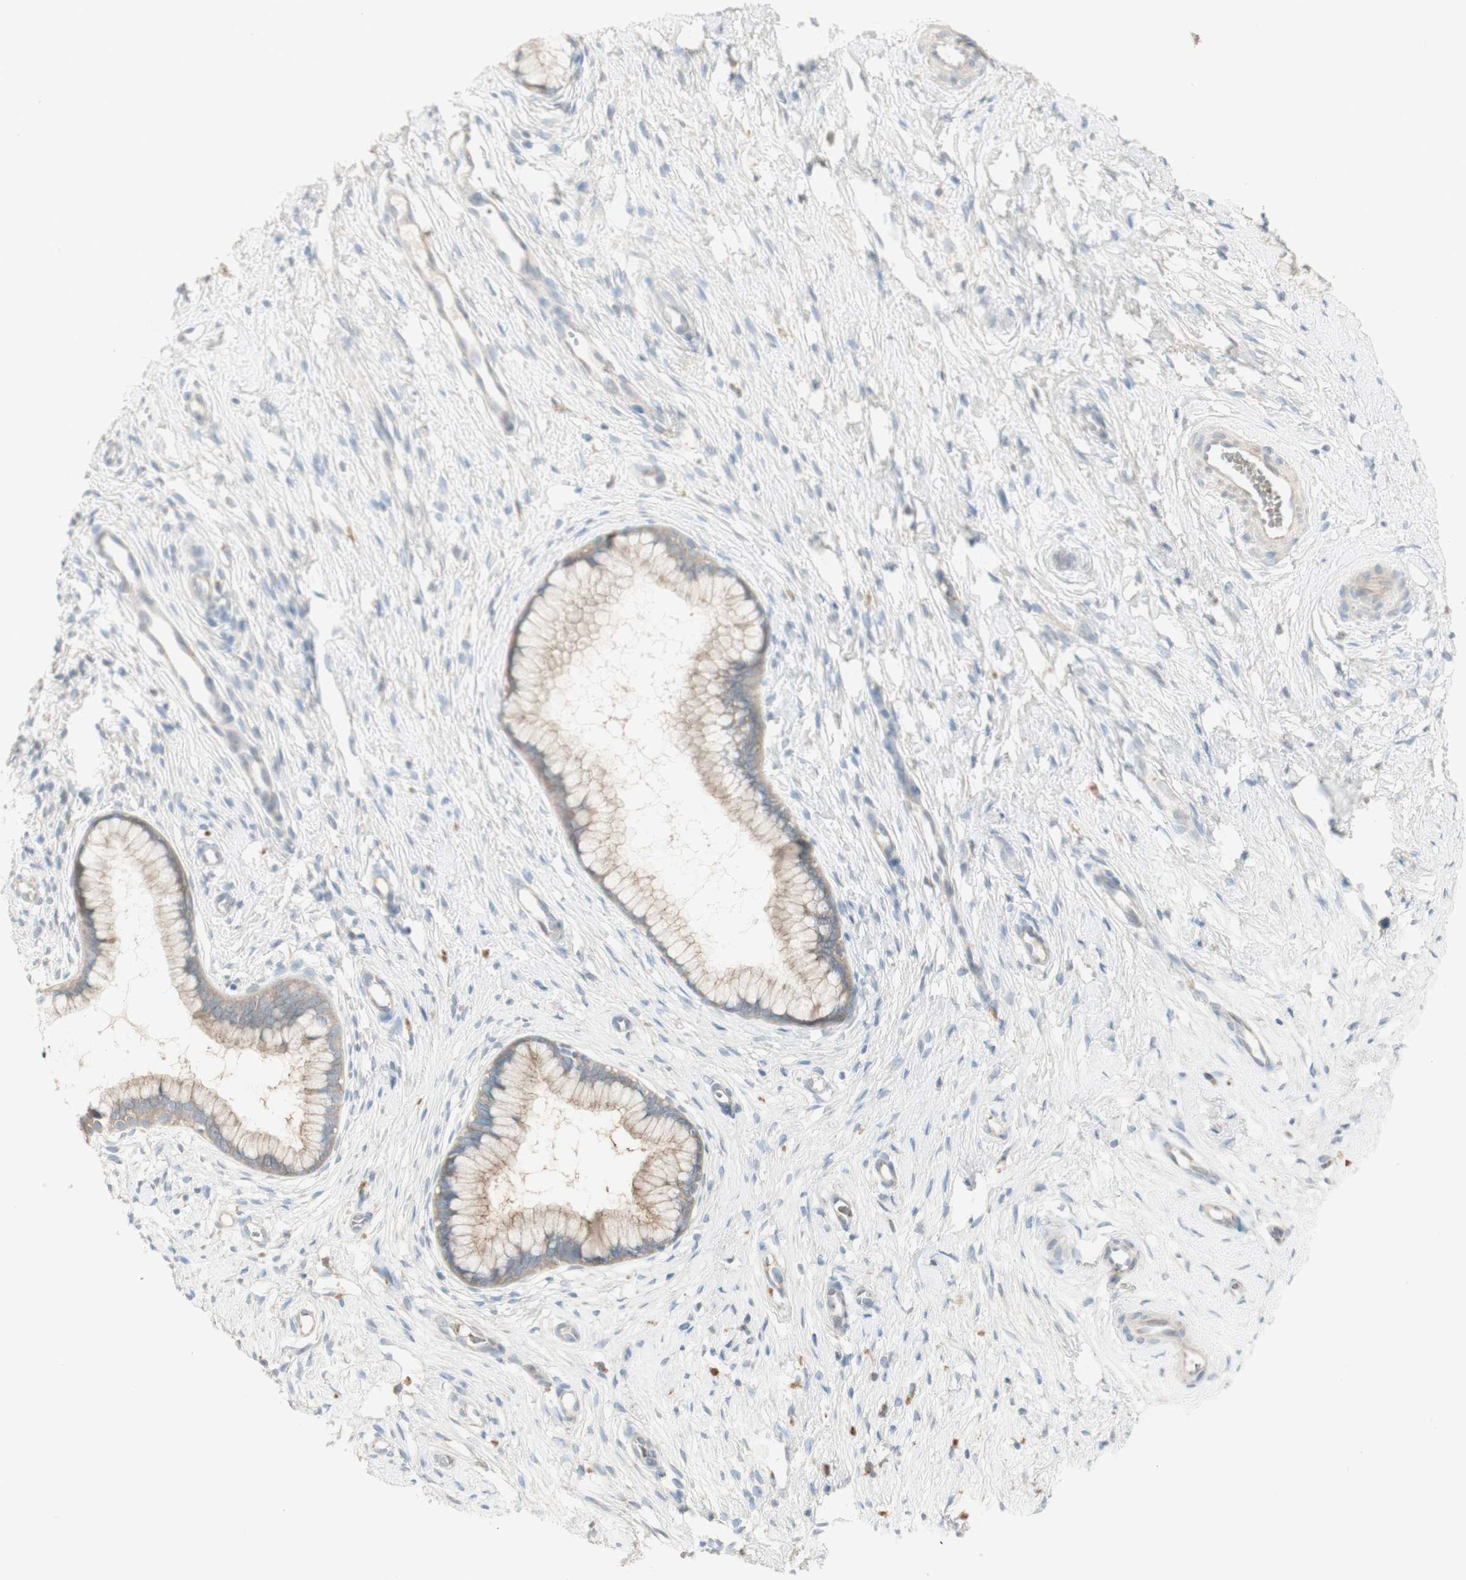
{"staining": {"intensity": "weak", "quantity": ">75%", "location": "cytoplasmic/membranous"}, "tissue": "cervix", "cell_type": "Glandular cells", "image_type": "normal", "snomed": [{"axis": "morphology", "description": "Normal tissue, NOS"}, {"axis": "topography", "description": "Cervix"}], "caption": "Cervix stained for a protein exhibits weak cytoplasmic/membranous positivity in glandular cells. The staining was performed using DAB (3,3'-diaminobenzidine) to visualize the protein expression in brown, while the nuclei were stained in blue with hematoxylin (Magnification: 20x).", "gene": "PTGER4", "patient": {"sex": "female", "age": 65}}